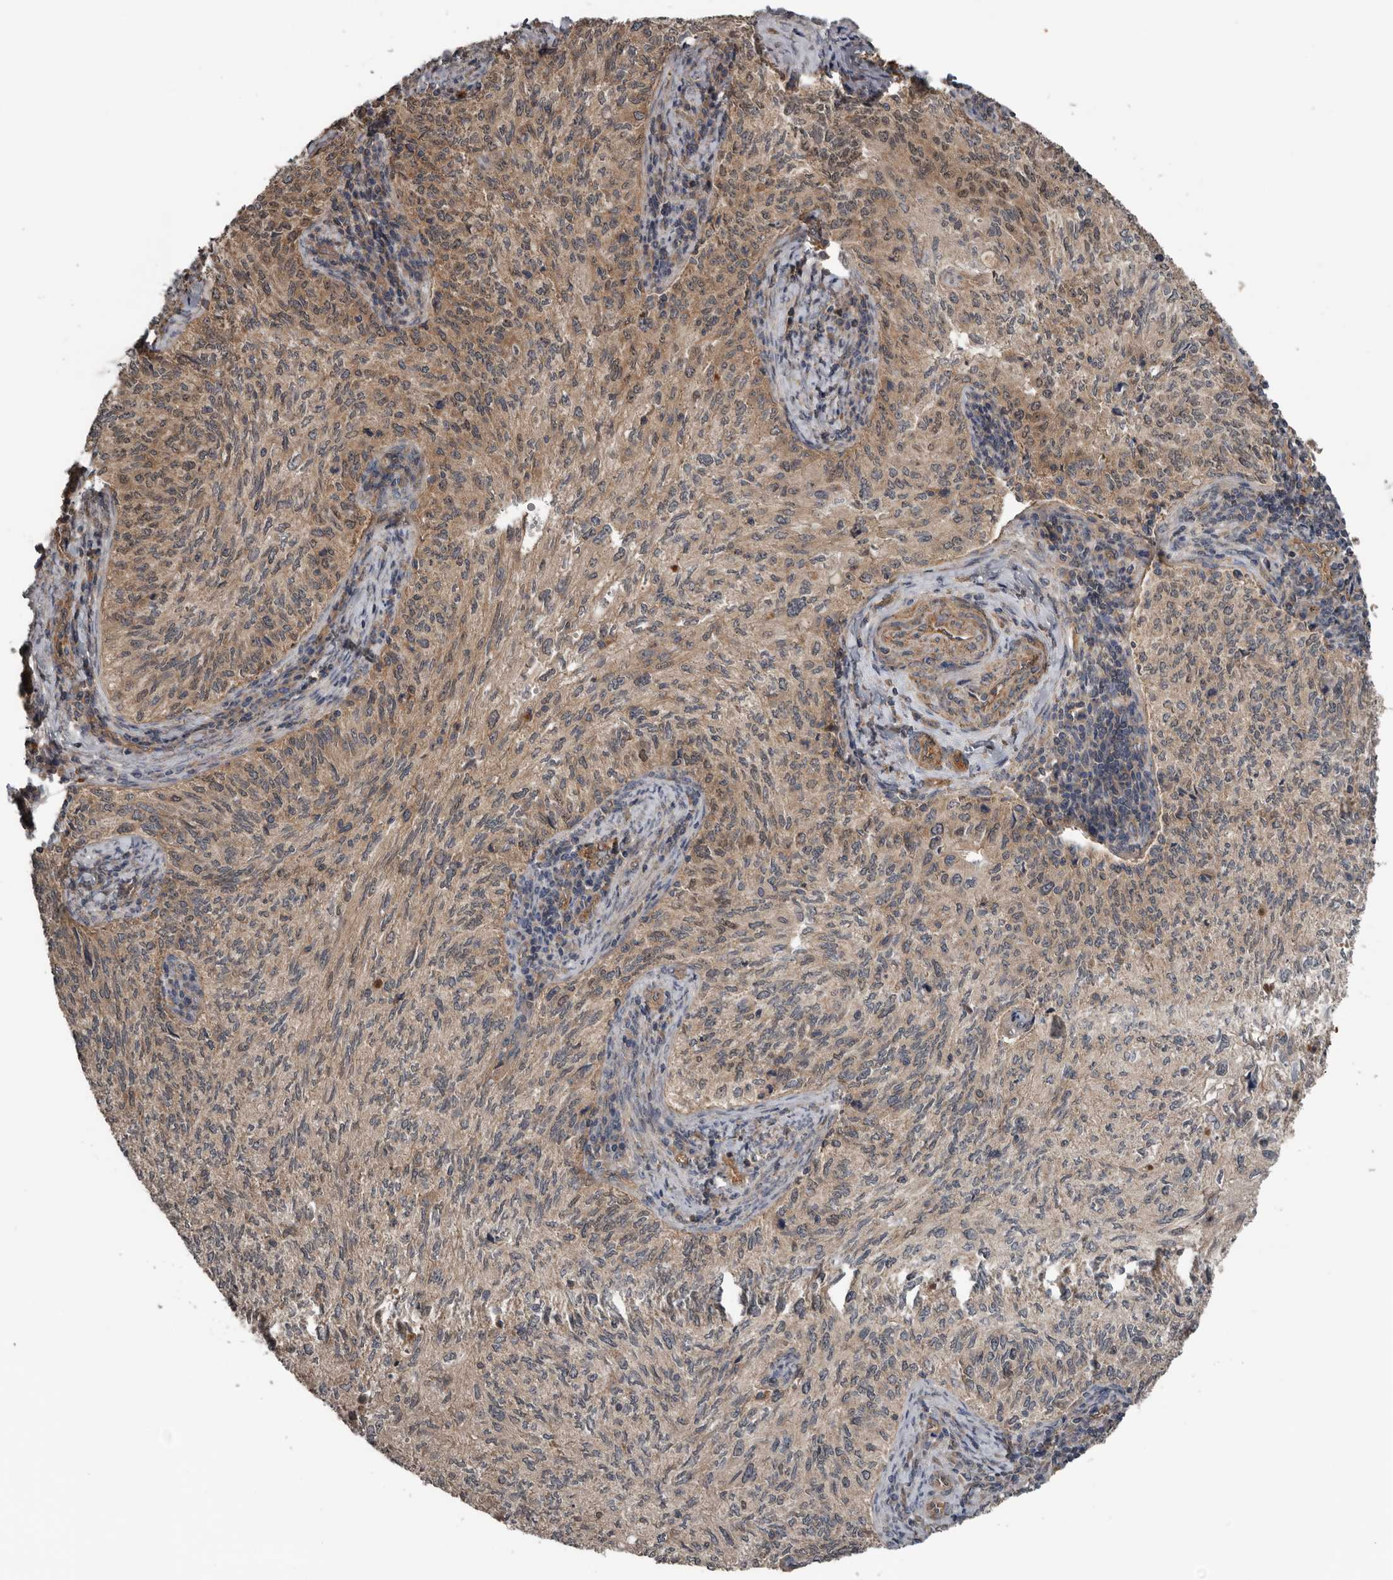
{"staining": {"intensity": "moderate", "quantity": "25%-75%", "location": "cytoplasmic/membranous"}, "tissue": "cervical cancer", "cell_type": "Tumor cells", "image_type": "cancer", "snomed": [{"axis": "morphology", "description": "Squamous cell carcinoma, NOS"}, {"axis": "topography", "description": "Cervix"}], "caption": "Squamous cell carcinoma (cervical) stained with DAB (3,3'-diaminobenzidine) IHC exhibits medium levels of moderate cytoplasmic/membranous staining in about 25%-75% of tumor cells. Immunohistochemistry stains the protein of interest in brown and the nuclei are stained blue.", "gene": "DNAJB4", "patient": {"sex": "female", "age": 30}}